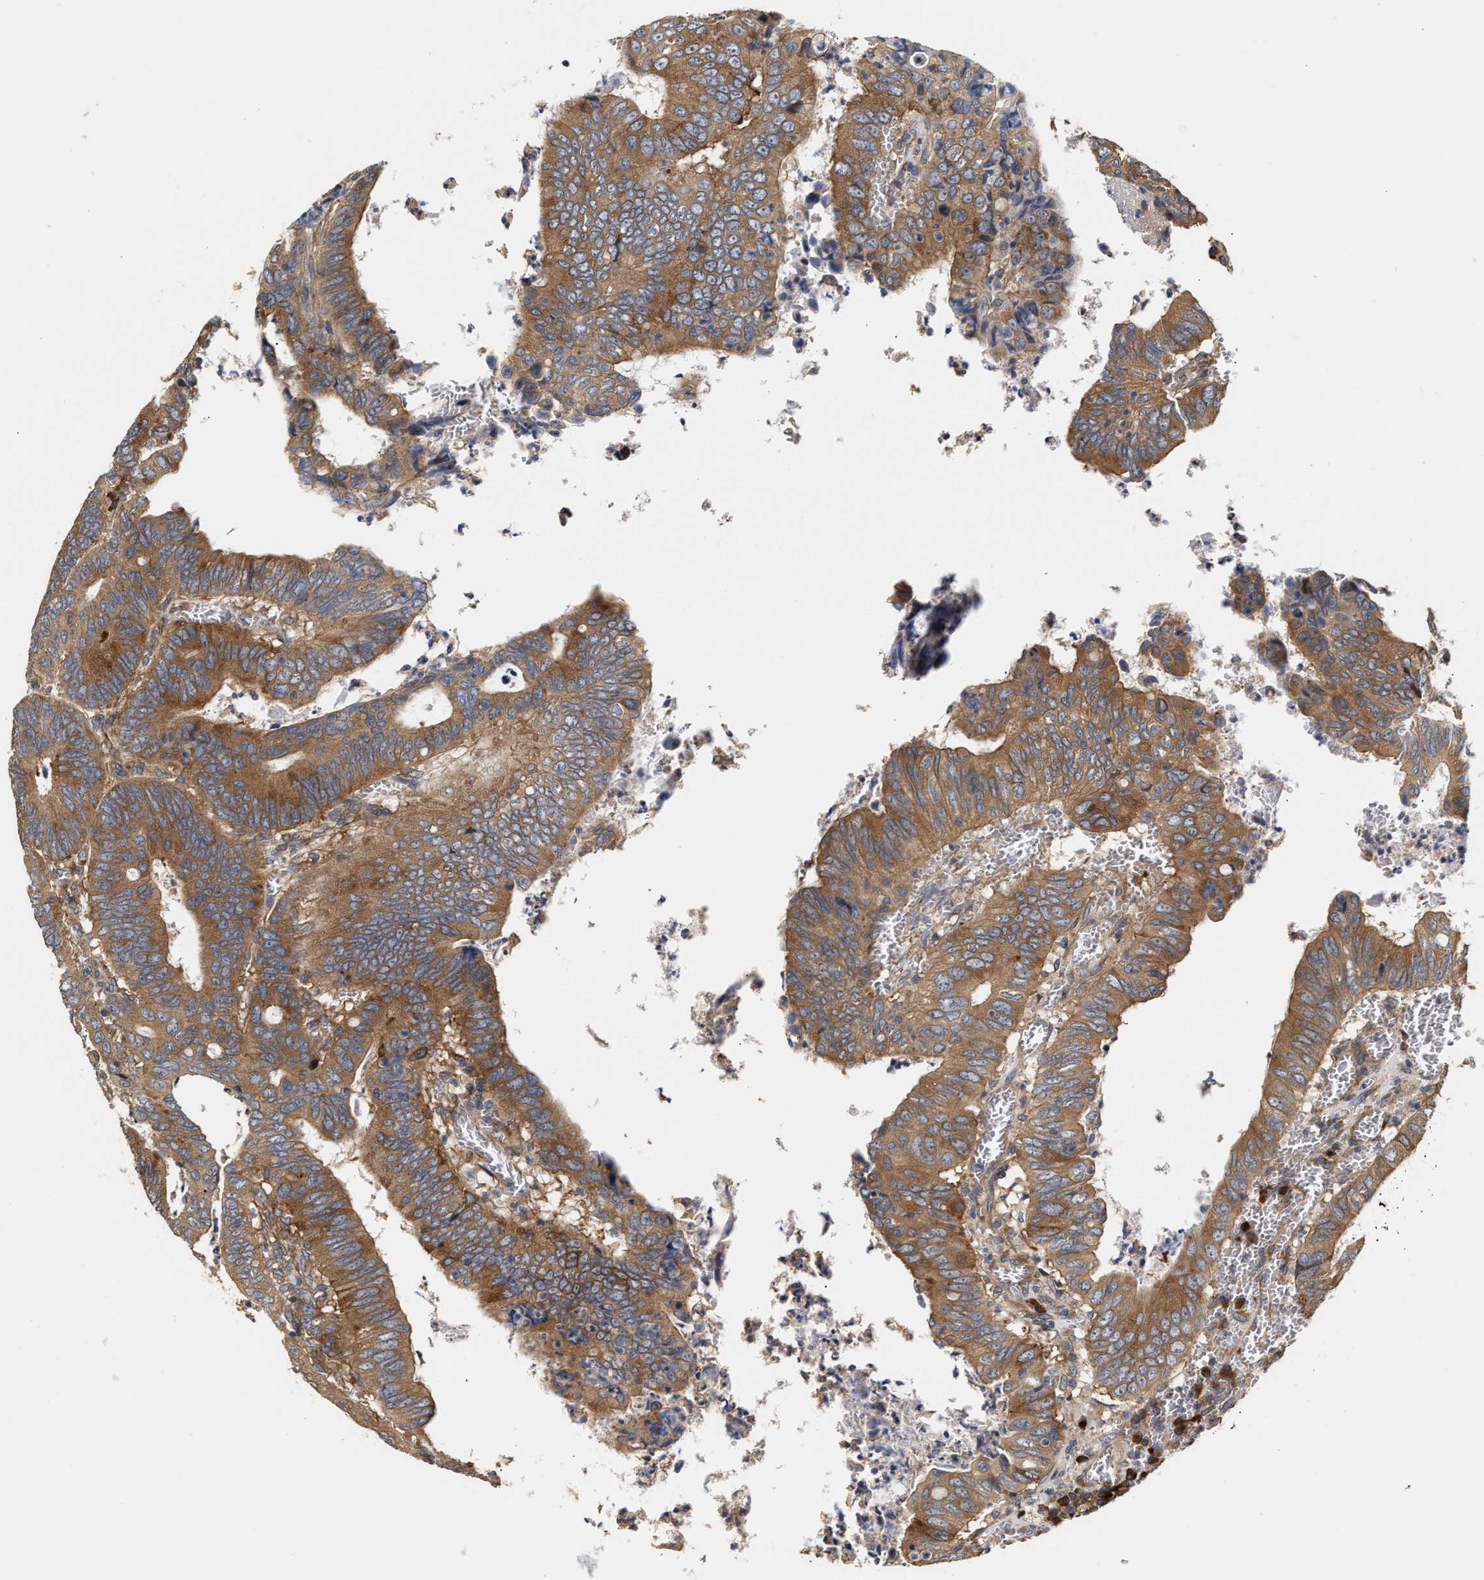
{"staining": {"intensity": "strong", "quantity": ">75%", "location": "cytoplasmic/membranous"}, "tissue": "colorectal cancer", "cell_type": "Tumor cells", "image_type": "cancer", "snomed": [{"axis": "morphology", "description": "Inflammation, NOS"}, {"axis": "morphology", "description": "Adenocarcinoma, NOS"}, {"axis": "topography", "description": "Colon"}], "caption": "Colorectal adenocarcinoma tissue displays strong cytoplasmic/membranous positivity in about >75% of tumor cells, visualized by immunohistochemistry. (IHC, brightfield microscopy, high magnification).", "gene": "CLIP2", "patient": {"sex": "male", "age": 72}}